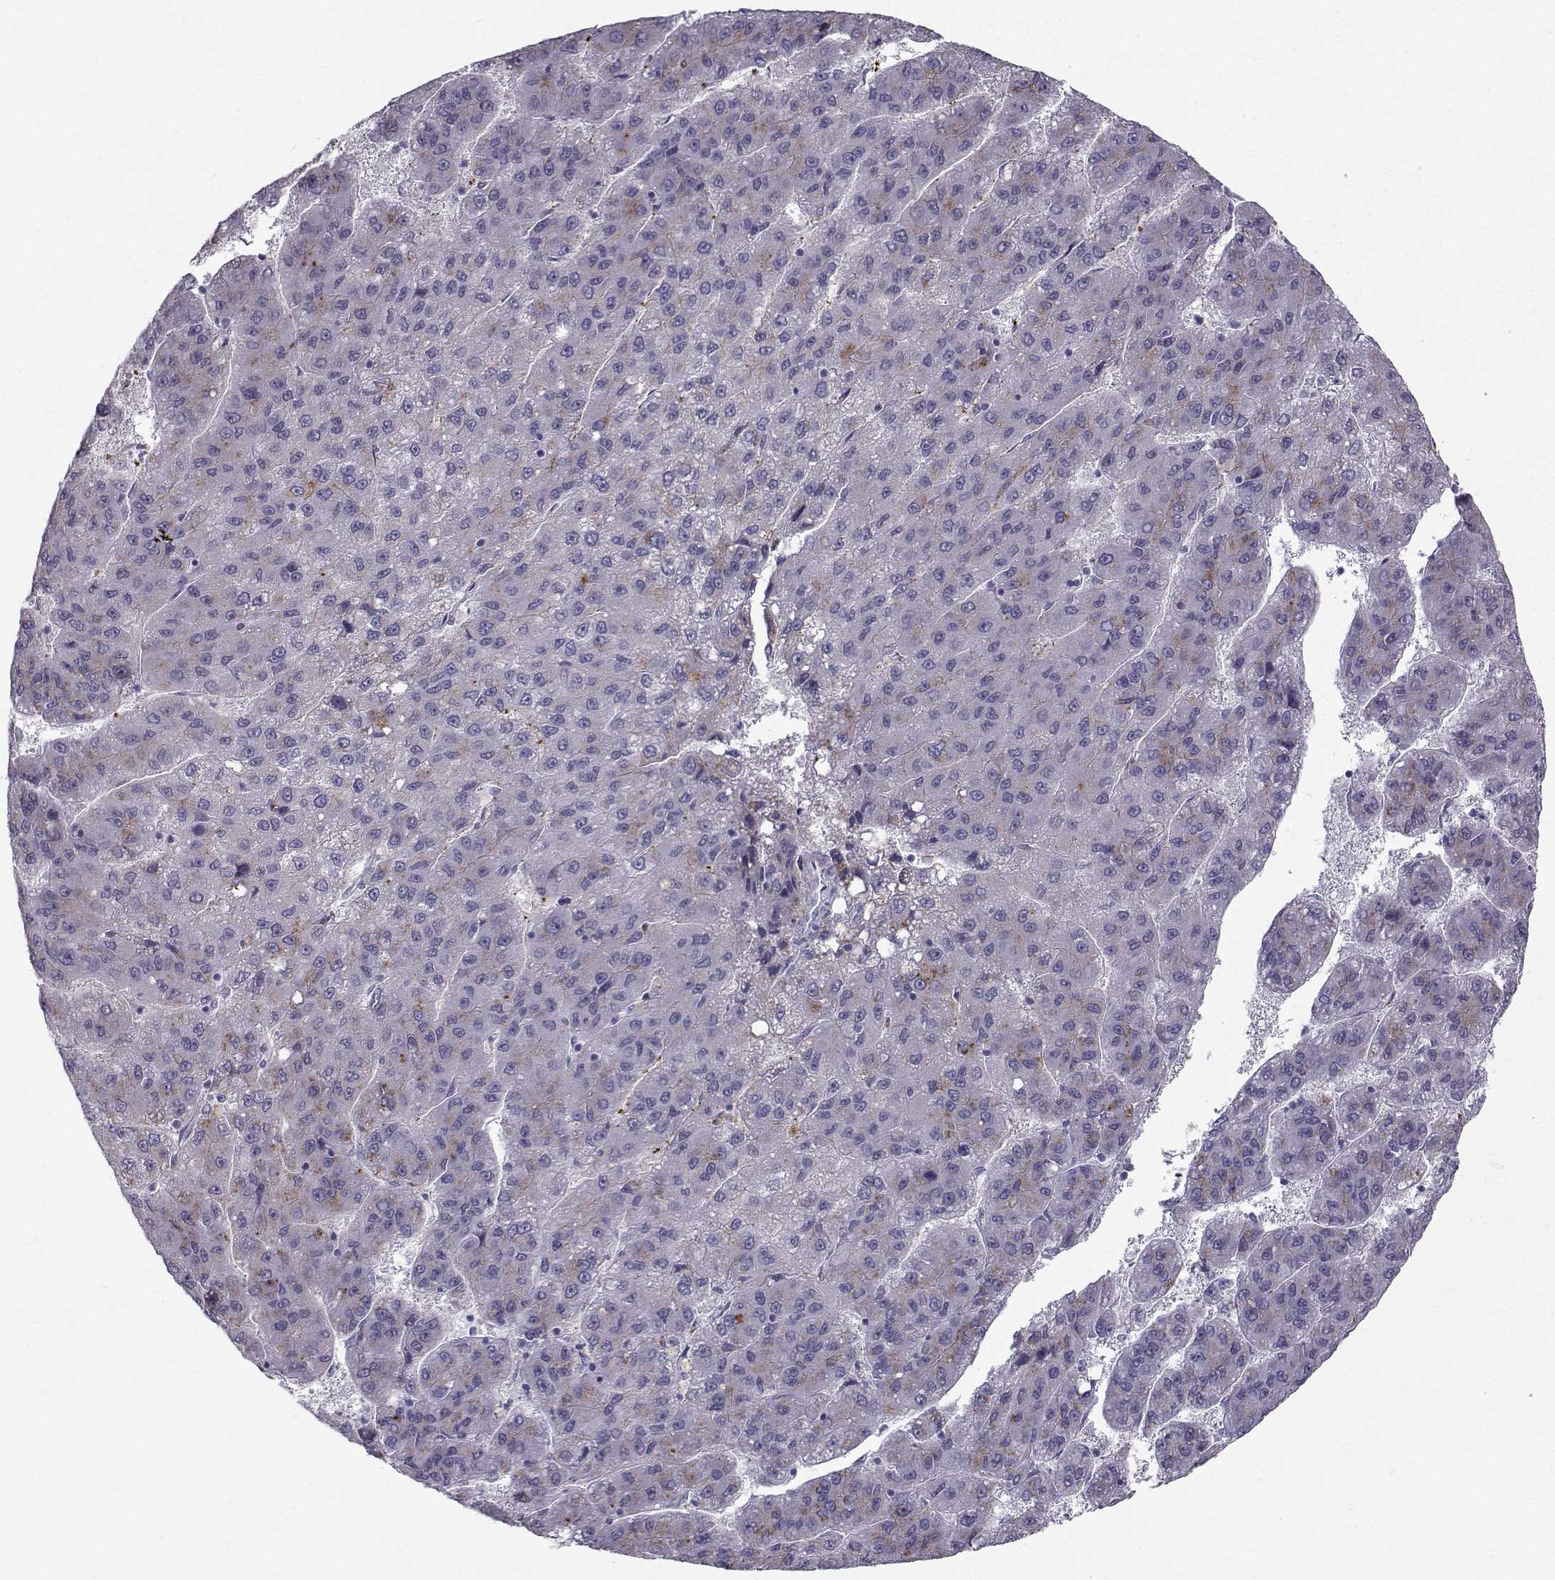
{"staining": {"intensity": "moderate", "quantity": "<25%", "location": "cytoplasmic/membranous"}, "tissue": "liver cancer", "cell_type": "Tumor cells", "image_type": "cancer", "snomed": [{"axis": "morphology", "description": "Carcinoma, Hepatocellular, NOS"}, {"axis": "topography", "description": "Liver"}], "caption": "IHC staining of liver cancer (hepatocellular carcinoma), which shows low levels of moderate cytoplasmic/membranous staining in approximately <25% of tumor cells indicating moderate cytoplasmic/membranous protein staining. The staining was performed using DAB (brown) for protein detection and nuclei were counterstained in hematoxylin (blue).", "gene": "CALCR", "patient": {"sex": "female", "age": 82}}